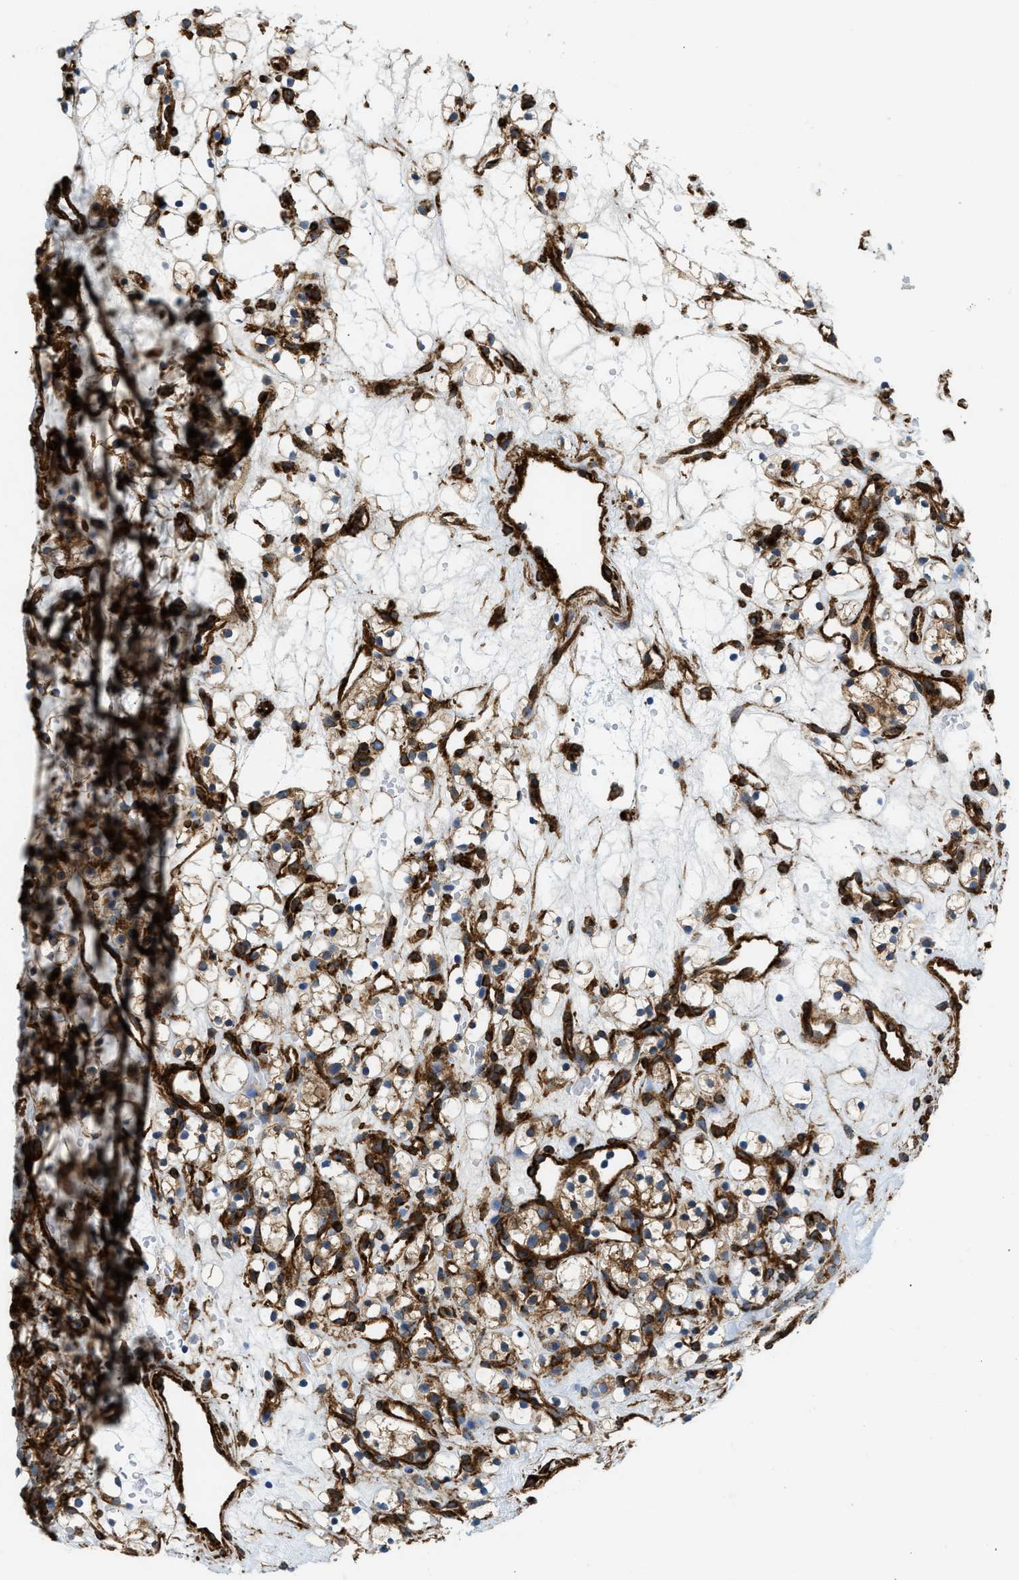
{"staining": {"intensity": "moderate", "quantity": "<25%", "location": "cytoplasmic/membranous"}, "tissue": "renal cancer", "cell_type": "Tumor cells", "image_type": "cancer", "snomed": [{"axis": "morphology", "description": "Adenocarcinoma, NOS"}, {"axis": "topography", "description": "Kidney"}], "caption": "The histopathology image exhibits a brown stain indicating the presence of a protein in the cytoplasmic/membranous of tumor cells in adenocarcinoma (renal).", "gene": "HIP1", "patient": {"sex": "female", "age": 60}}